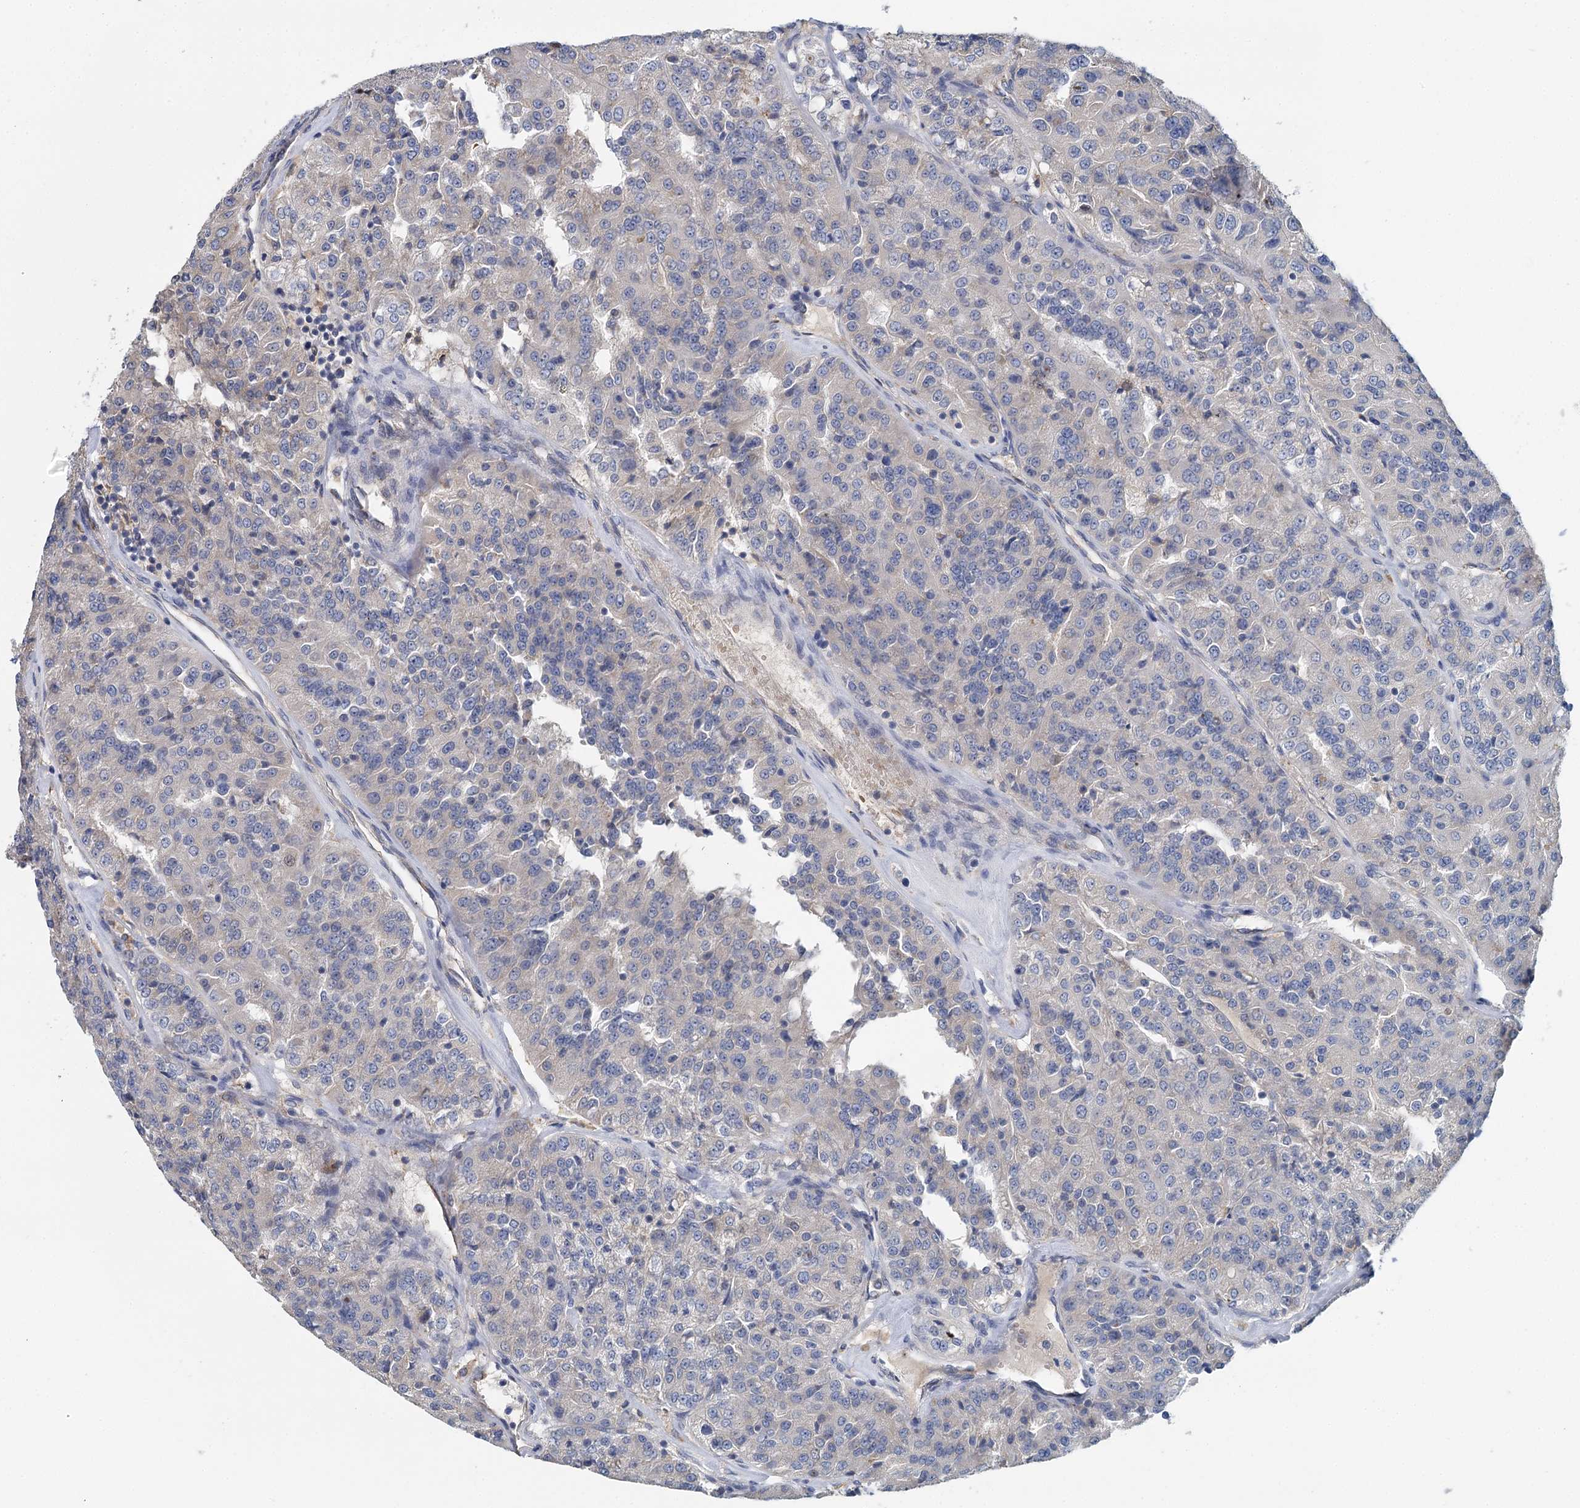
{"staining": {"intensity": "moderate", "quantity": "<25%", "location": "nuclear"}, "tissue": "renal cancer", "cell_type": "Tumor cells", "image_type": "cancer", "snomed": [{"axis": "morphology", "description": "Adenocarcinoma, NOS"}, {"axis": "topography", "description": "Kidney"}], "caption": "Immunohistochemistry (IHC) of renal adenocarcinoma shows low levels of moderate nuclear staining in approximately <25% of tumor cells.", "gene": "ANKRD16", "patient": {"sex": "female", "age": 63}}